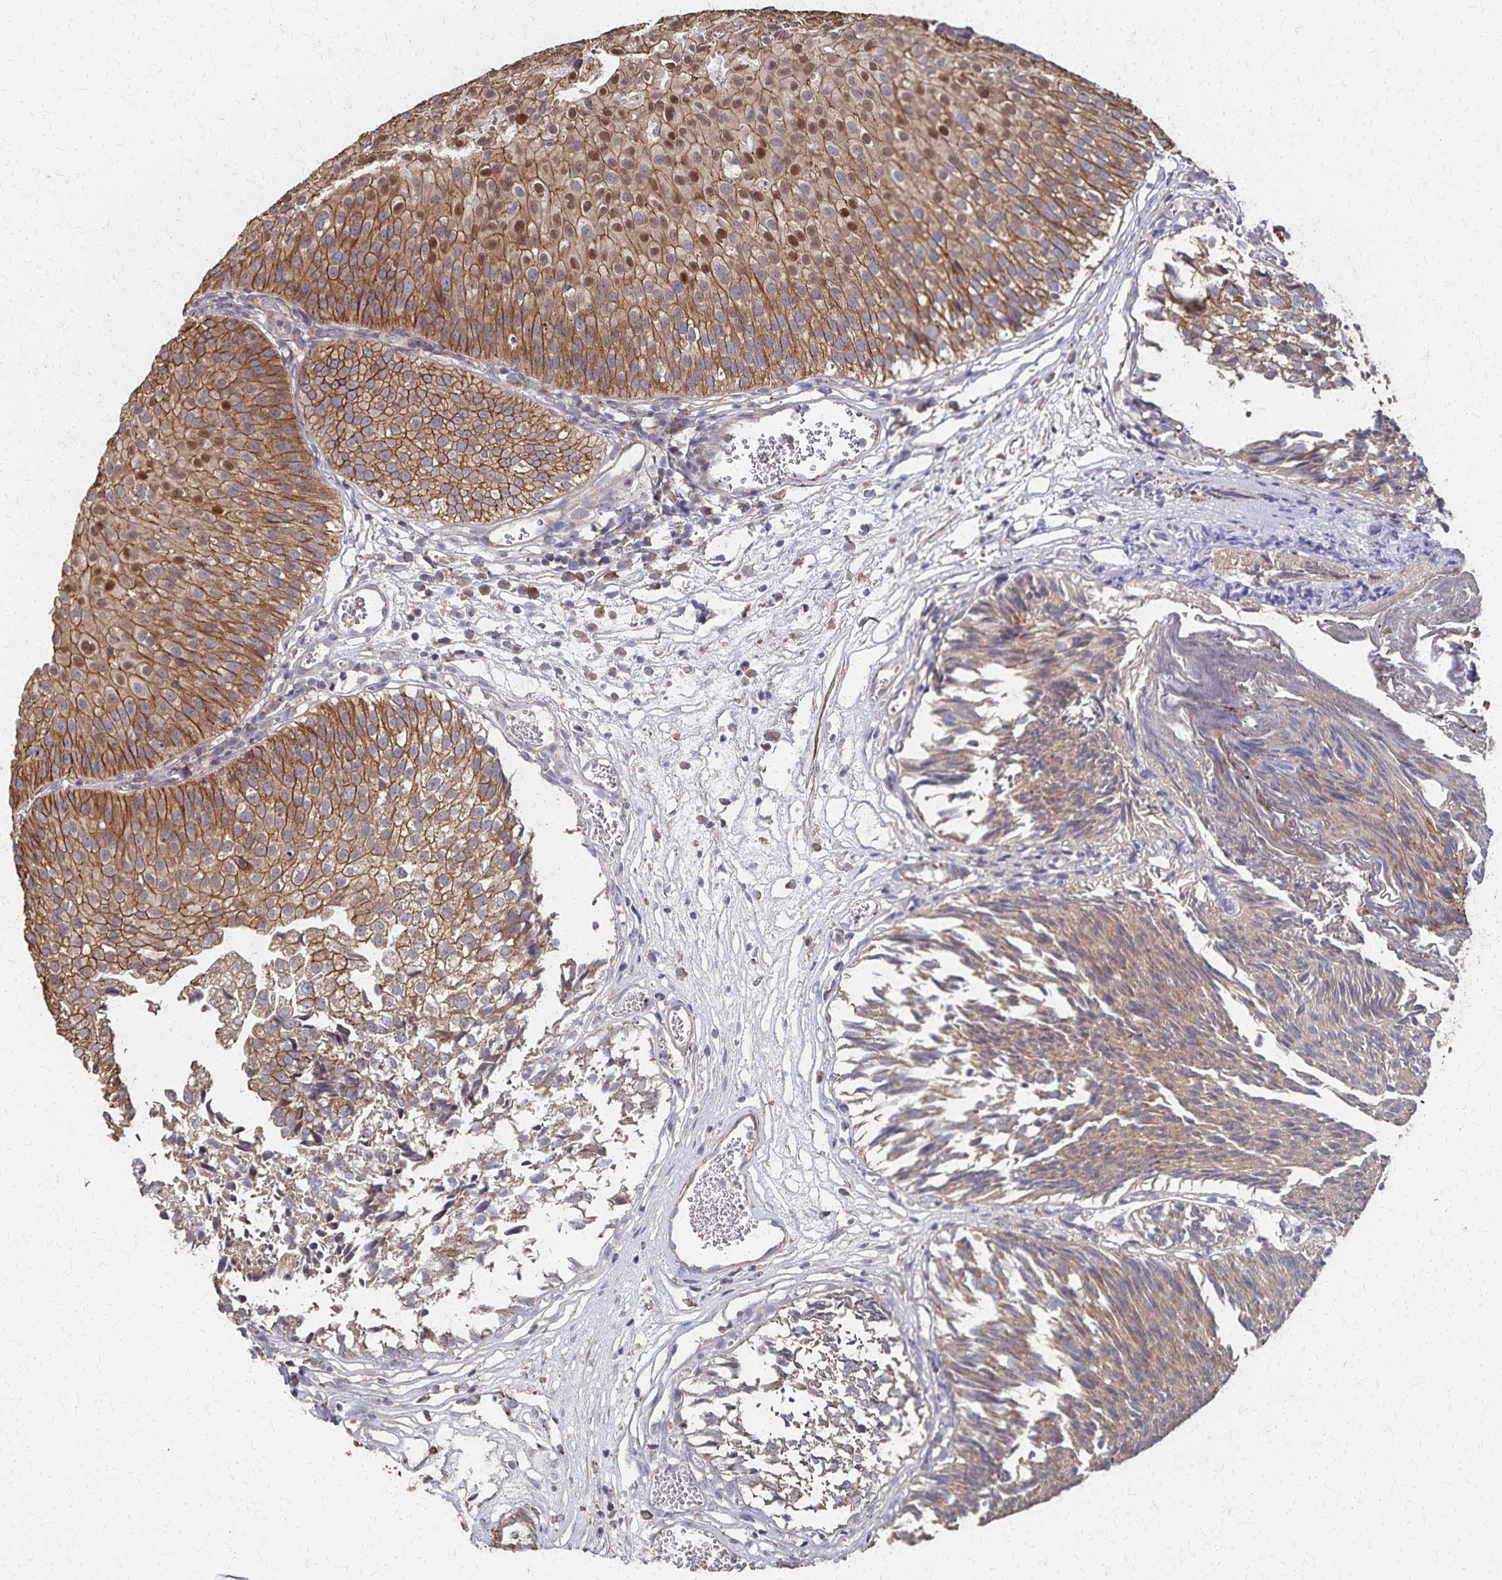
{"staining": {"intensity": "moderate", "quantity": ">75%", "location": "cytoplasmic/membranous,nuclear"}, "tissue": "urothelial cancer", "cell_type": "Tumor cells", "image_type": "cancer", "snomed": [{"axis": "morphology", "description": "Urothelial carcinoma, Low grade"}, {"axis": "topography", "description": "Urinary bladder"}], "caption": "Immunohistochemical staining of human urothelial carcinoma (low-grade) exhibits medium levels of moderate cytoplasmic/membranous and nuclear positivity in about >75% of tumor cells. (IHC, brightfield microscopy, high magnification).", "gene": "PGAP2", "patient": {"sex": "male", "age": 80}}